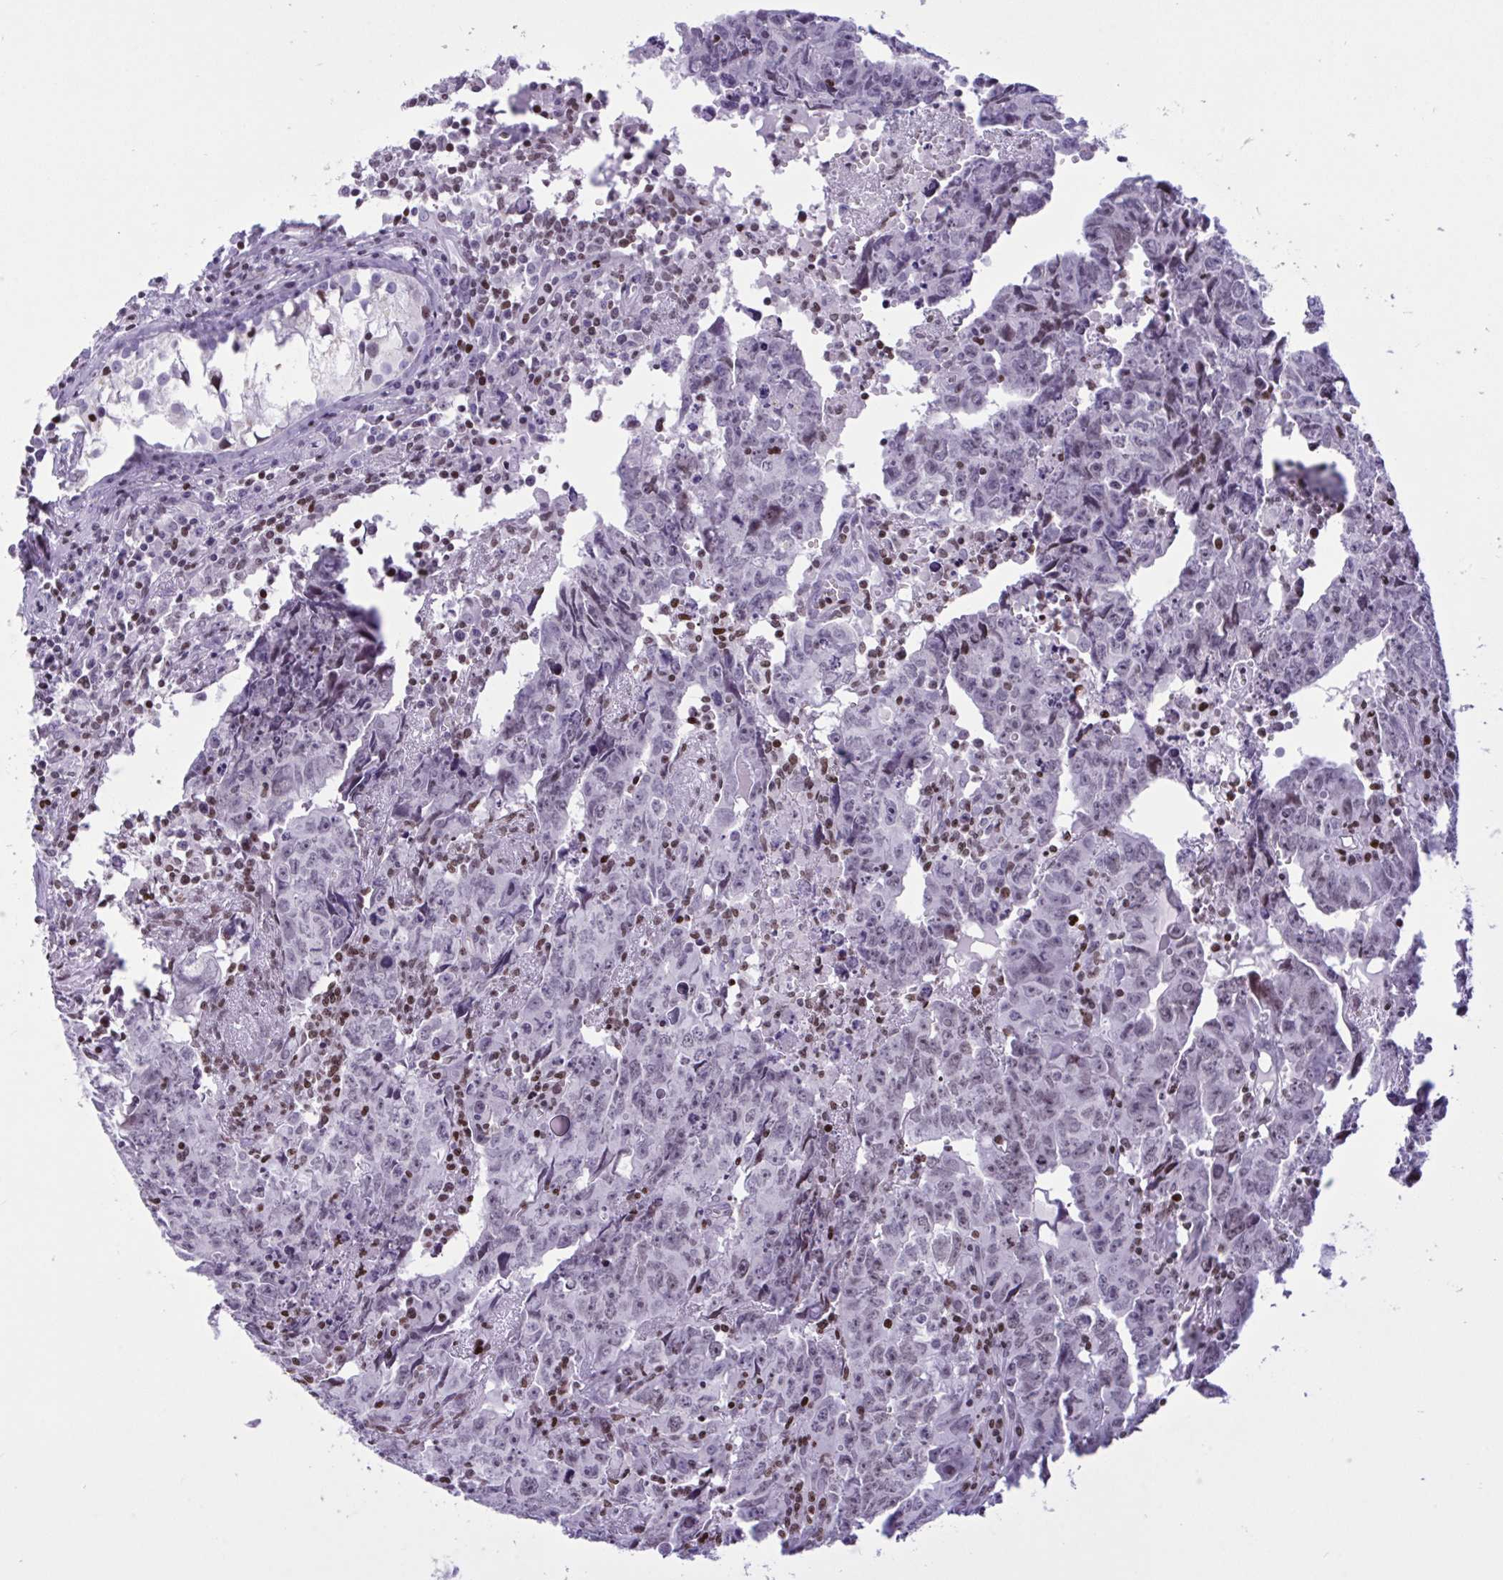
{"staining": {"intensity": "negative", "quantity": "none", "location": "none"}, "tissue": "testis cancer", "cell_type": "Tumor cells", "image_type": "cancer", "snomed": [{"axis": "morphology", "description": "Carcinoma, Embryonal, NOS"}, {"axis": "topography", "description": "Testis"}], "caption": "Tumor cells show no significant expression in testis embryonal carcinoma. The staining was performed using DAB (3,3'-diaminobenzidine) to visualize the protein expression in brown, while the nuclei were stained in blue with hematoxylin (Magnification: 20x).", "gene": "HMGB2", "patient": {"sex": "male", "age": 22}}